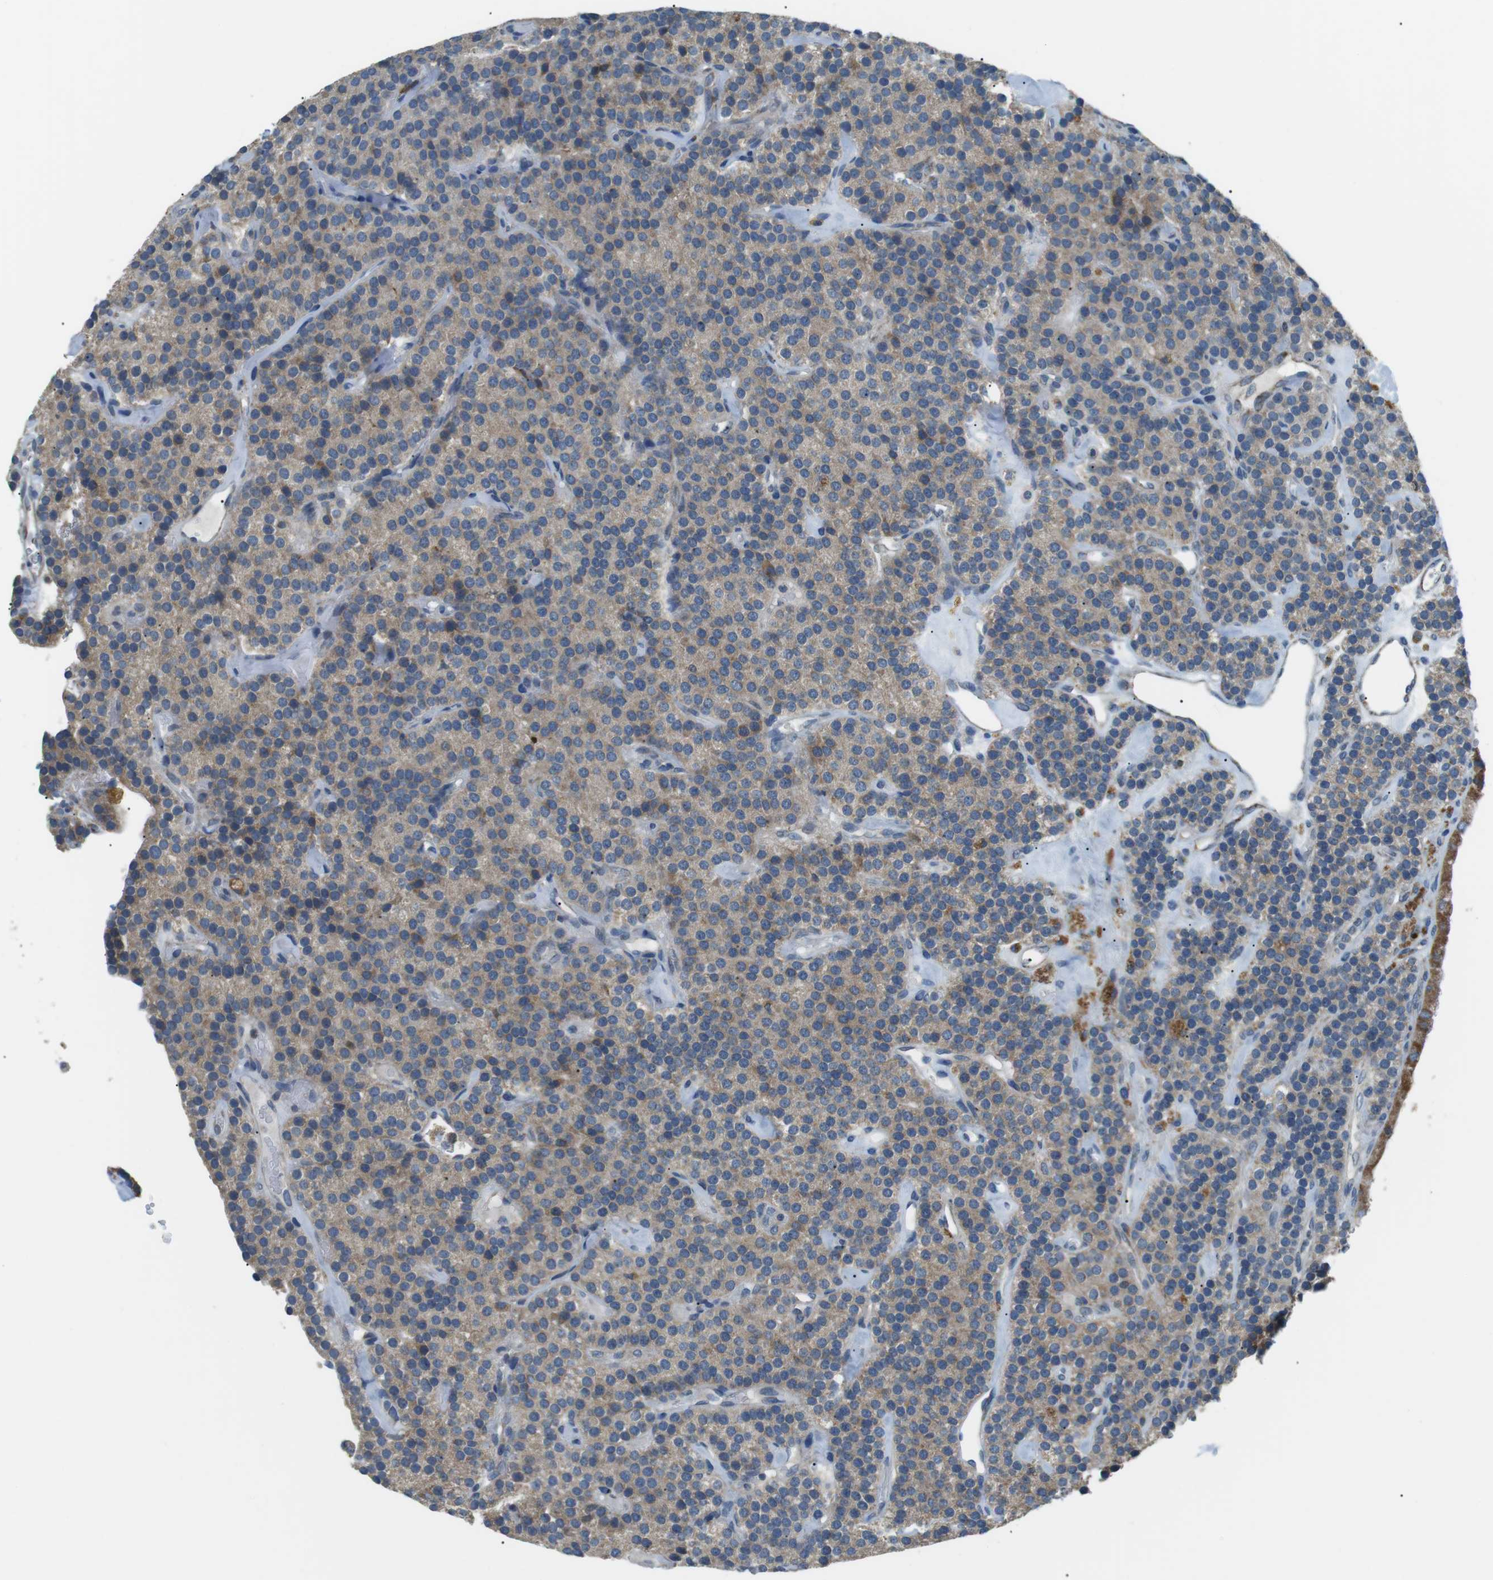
{"staining": {"intensity": "weak", "quantity": "25%-75%", "location": "cytoplasmic/membranous"}, "tissue": "parathyroid gland", "cell_type": "Glandular cells", "image_type": "normal", "snomed": [{"axis": "morphology", "description": "Normal tissue, NOS"}, {"axis": "morphology", "description": "Adenoma, NOS"}, {"axis": "topography", "description": "Parathyroid gland"}], "caption": "A brown stain shows weak cytoplasmic/membranous staining of a protein in glandular cells of benign parathyroid gland. (DAB = brown stain, brightfield microscopy at high magnification).", "gene": "BACE1", "patient": {"sex": "female", "age": 86}}